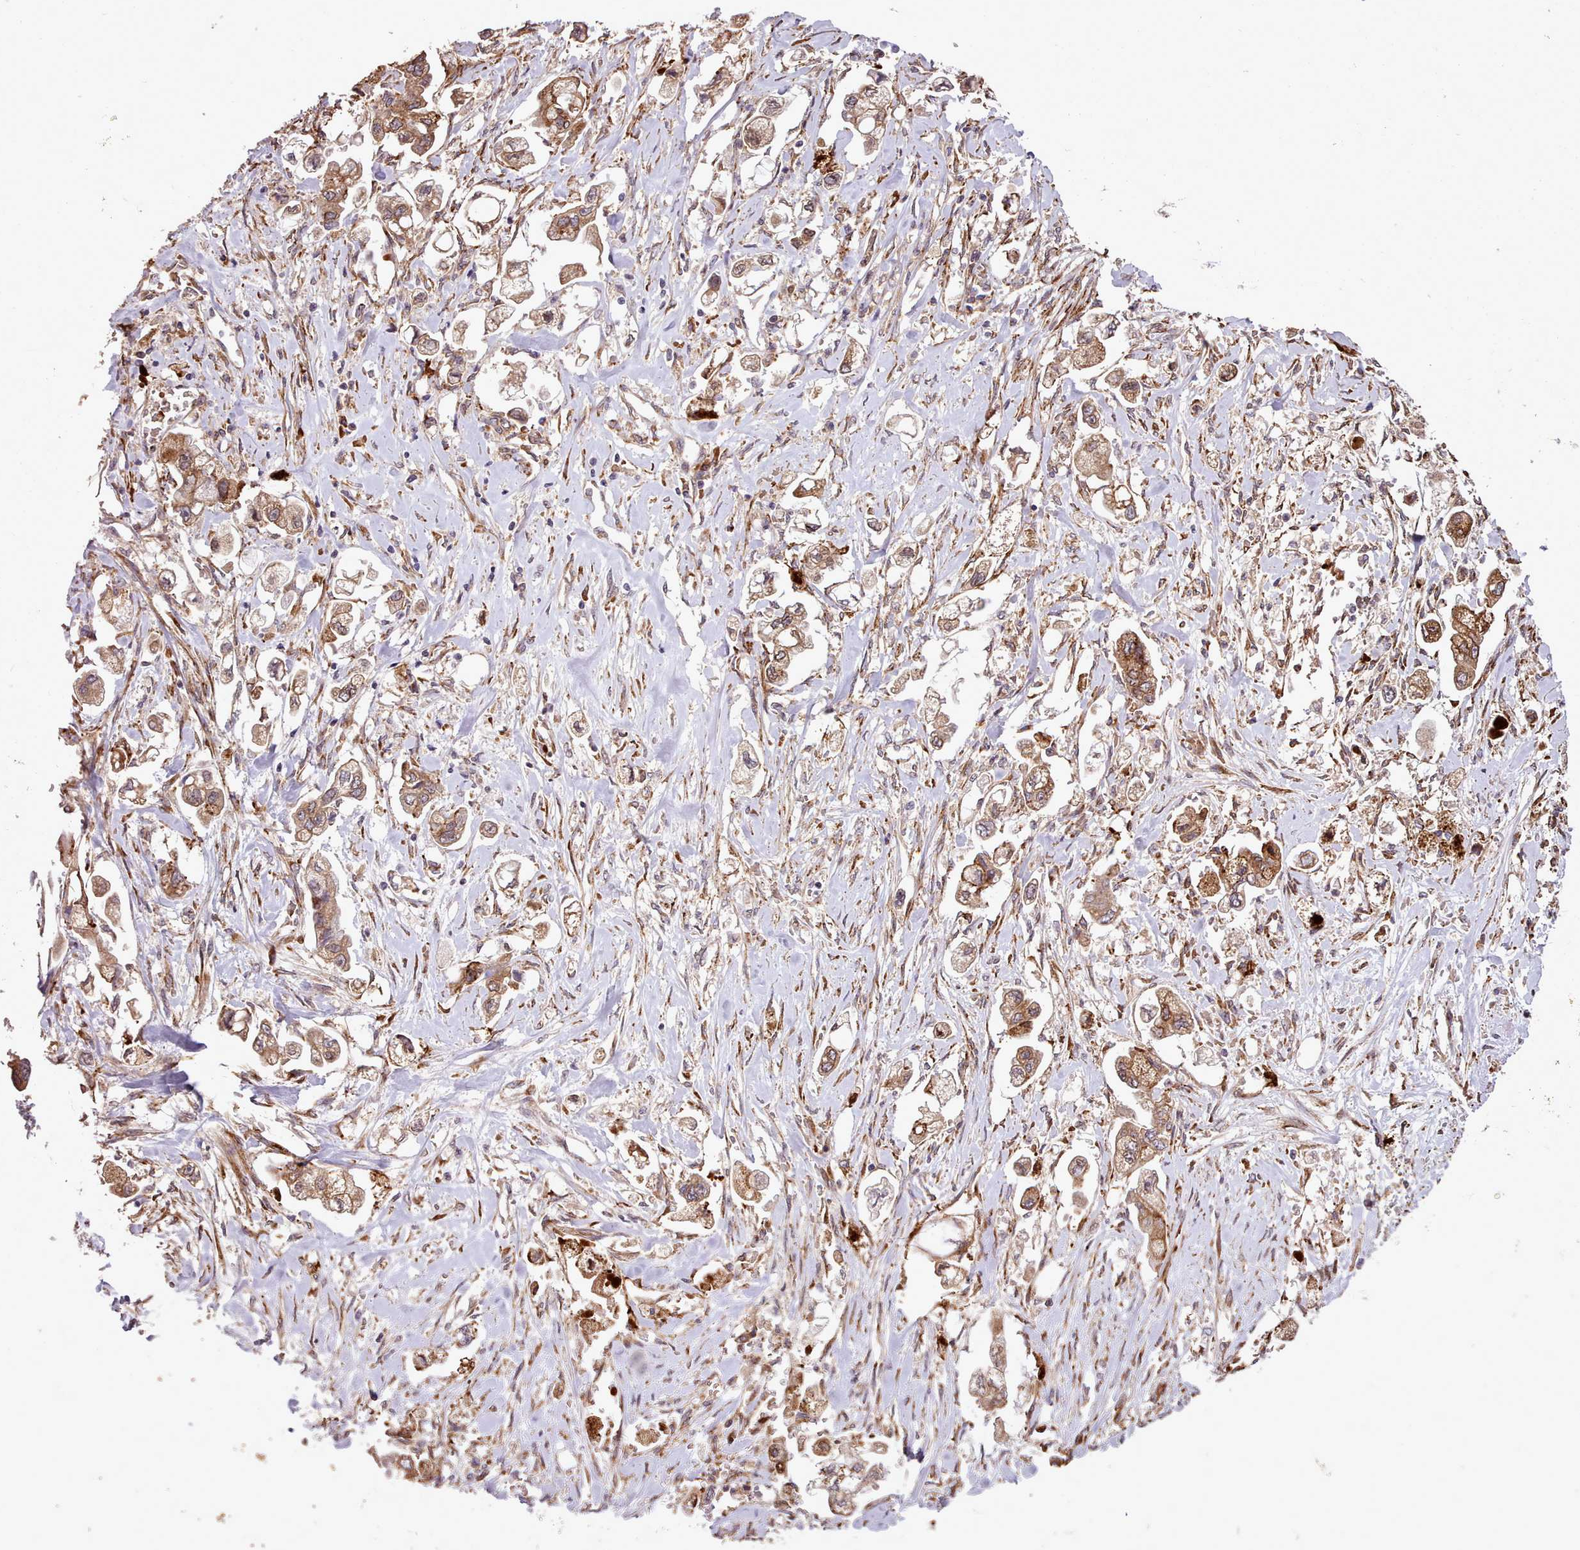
{"staining": {"intensity": "moderate", "quantity": ">75%", "location": "cytoplasmic/membranous"}, "tissue": "stomach cancer", "cell_type": "Tumor cells", "image_type": "cancer", "snomed": [{"axis": "morphology", "description": "Adenocarcinoma, NOS"}, {"axis": "topography", "description": "Stomach"}], "caption": "Stomach cancer tissue exhibits moderate cytoplasmic/membranous expression in about >75% of tumor cells", "gene": "CABP1", "patient": {"sex": "male", "age": 62}}